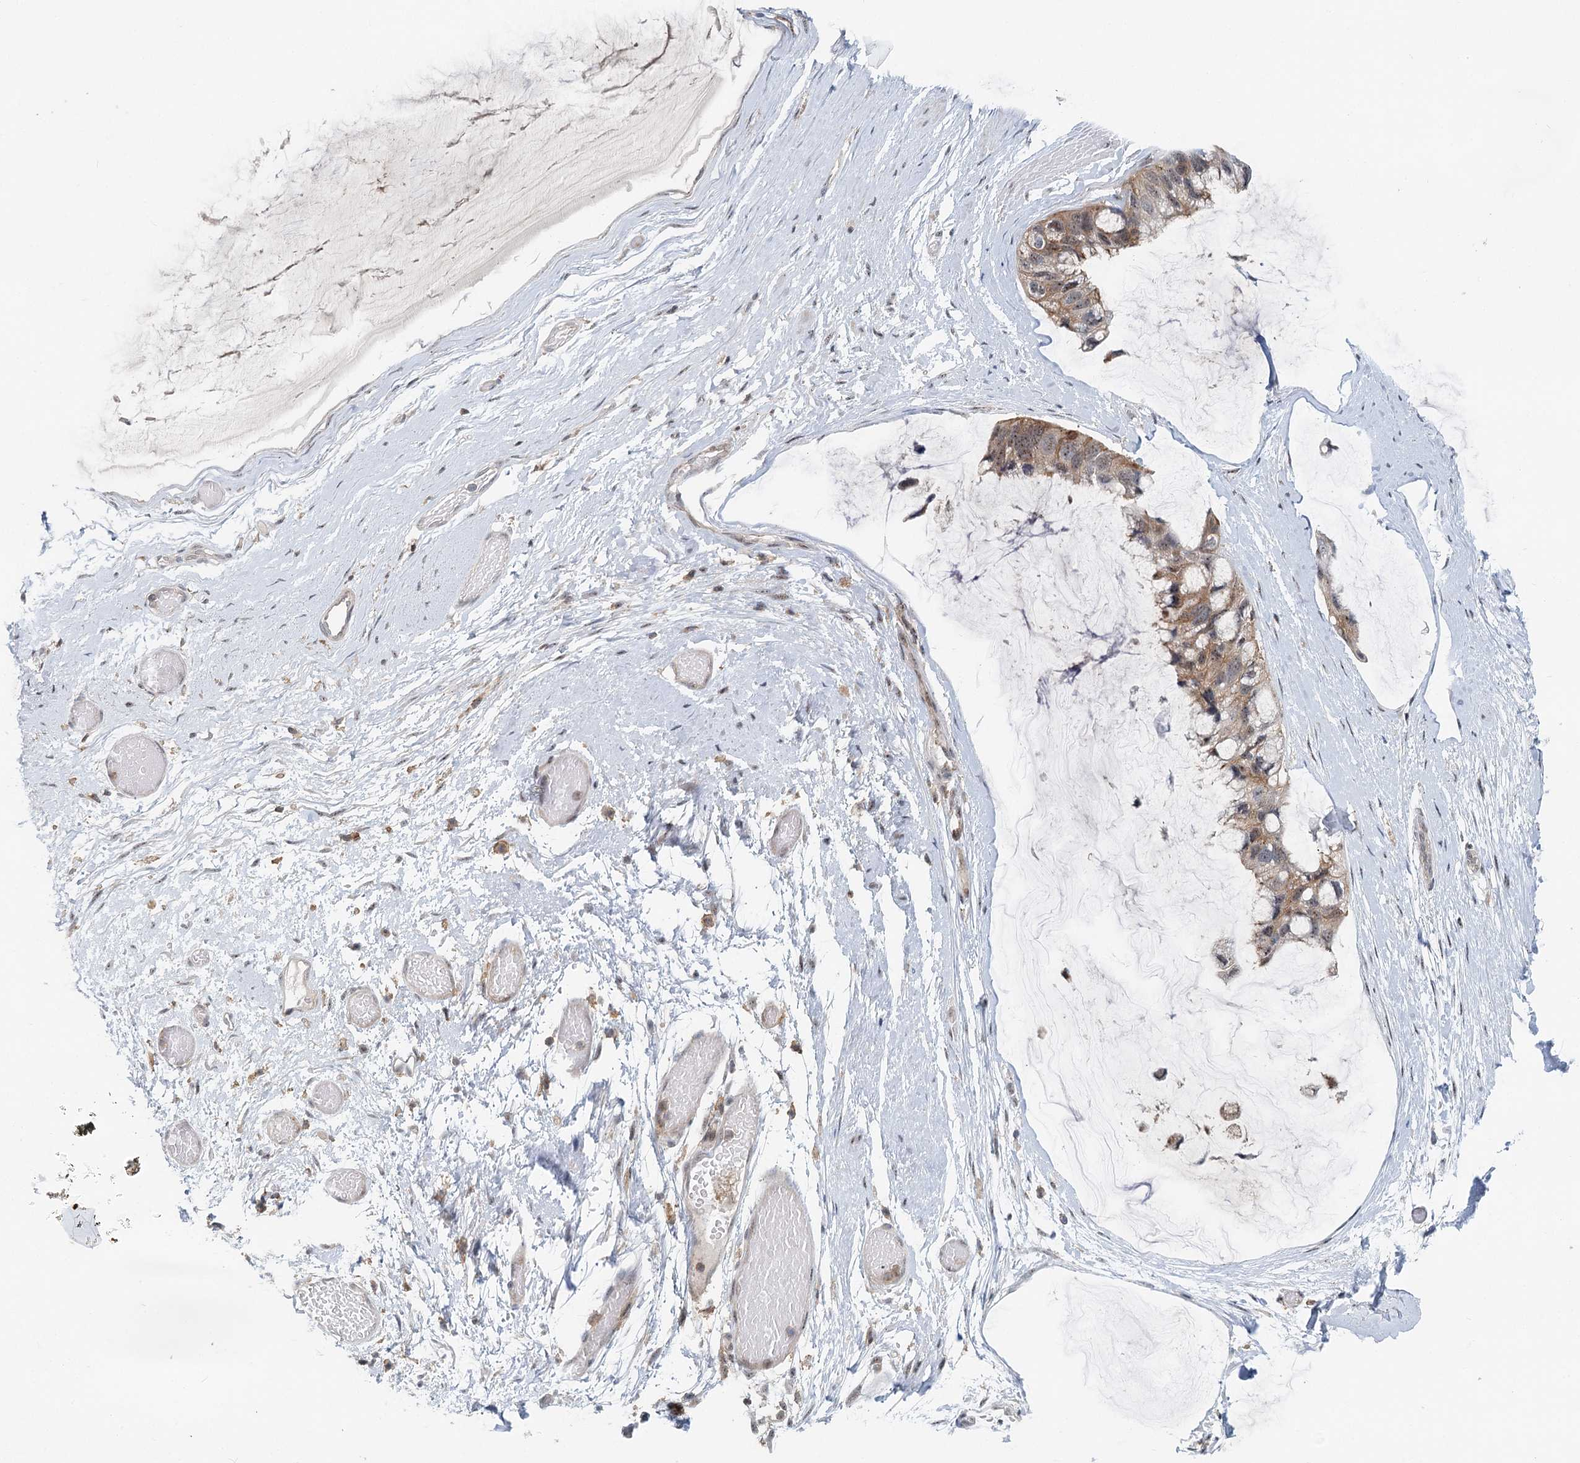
{"staining": {"intensity": "weak", "quantity": "25%-75%", "location": "cytoplasmic/membranous,nuclear"}, "tissue": "ovarian cancer", "cell_type": "Tumor cells", "image_type": "cancer", "snomed": [{"axis": "morphology", "description": "Cystadenocarcinoma, mucinous, NOS"}, {"axis": "topography", "description": "Ovary"}], "caption": "Human ovarian mucinous cystadenocarcinoma stained with a brown dye exhibits weak cytoplasmic/membranous and nuclear positive staining in approximately 25%-75% of tumor cells.", "gene": "CDC42SE2", "patient": {"sex": "female", "age": 39}}